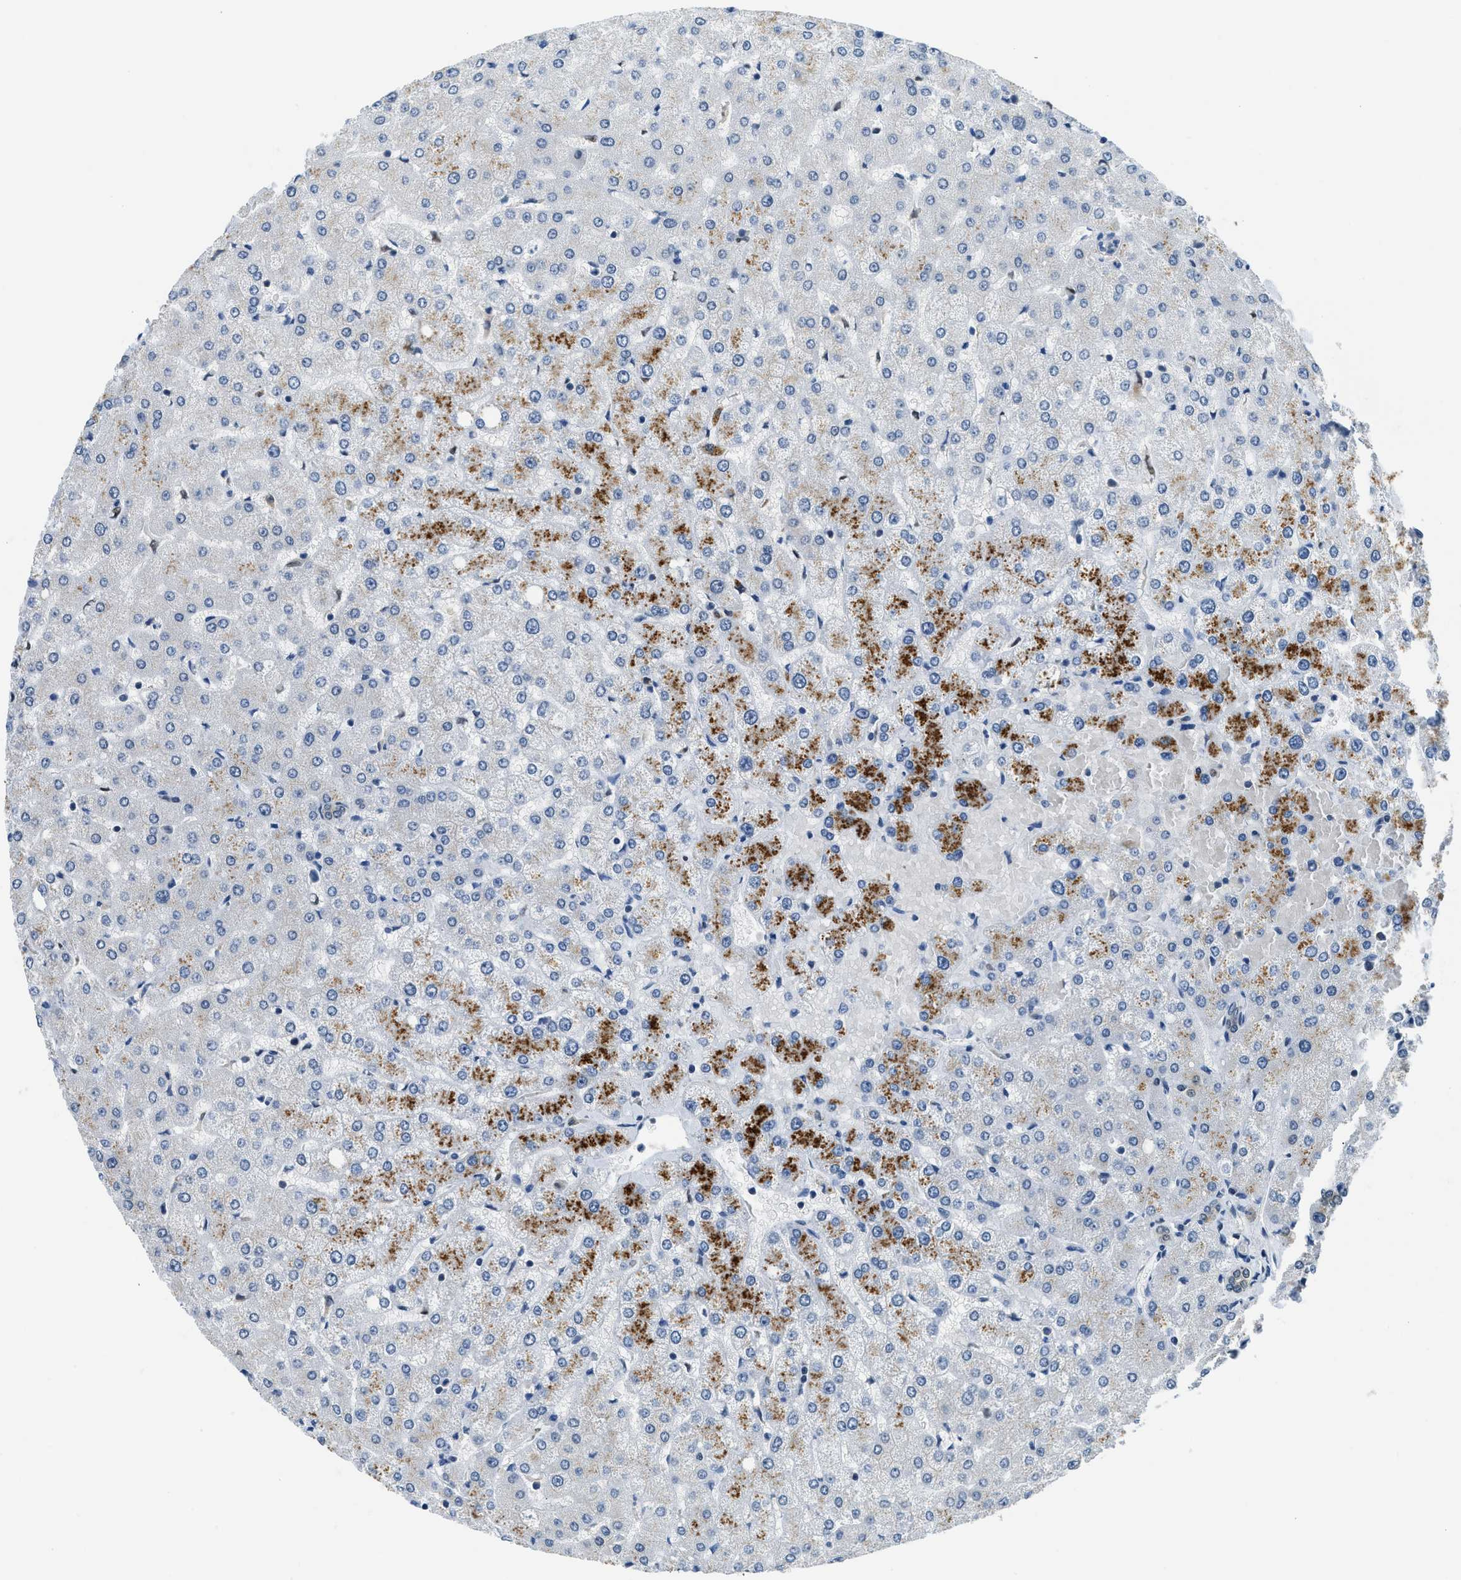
{"staining": {"intensity": "weak", "quantity": "25%-75%", "location": "cytoplasmic/membranous"}, "tissue": "liver", "cell_type": "Cholangiocytes", "image_type": "normal", "snomed": [{"axis": "morphology", "description": "Normal tissue, NOS"}, {"axis": "topography", "description": "Liver"}], "caption": "This photomicrograph shows benign liver stained with immunohistochemistry (IHC) to label a protein in brown. The cytoplasmic/membranous of cholangiocytes show weak positivity for the protein. Nuclei are counter-stained blue.", "gene": "ALX1", "patient": {"sex": "female", "age": 54}}